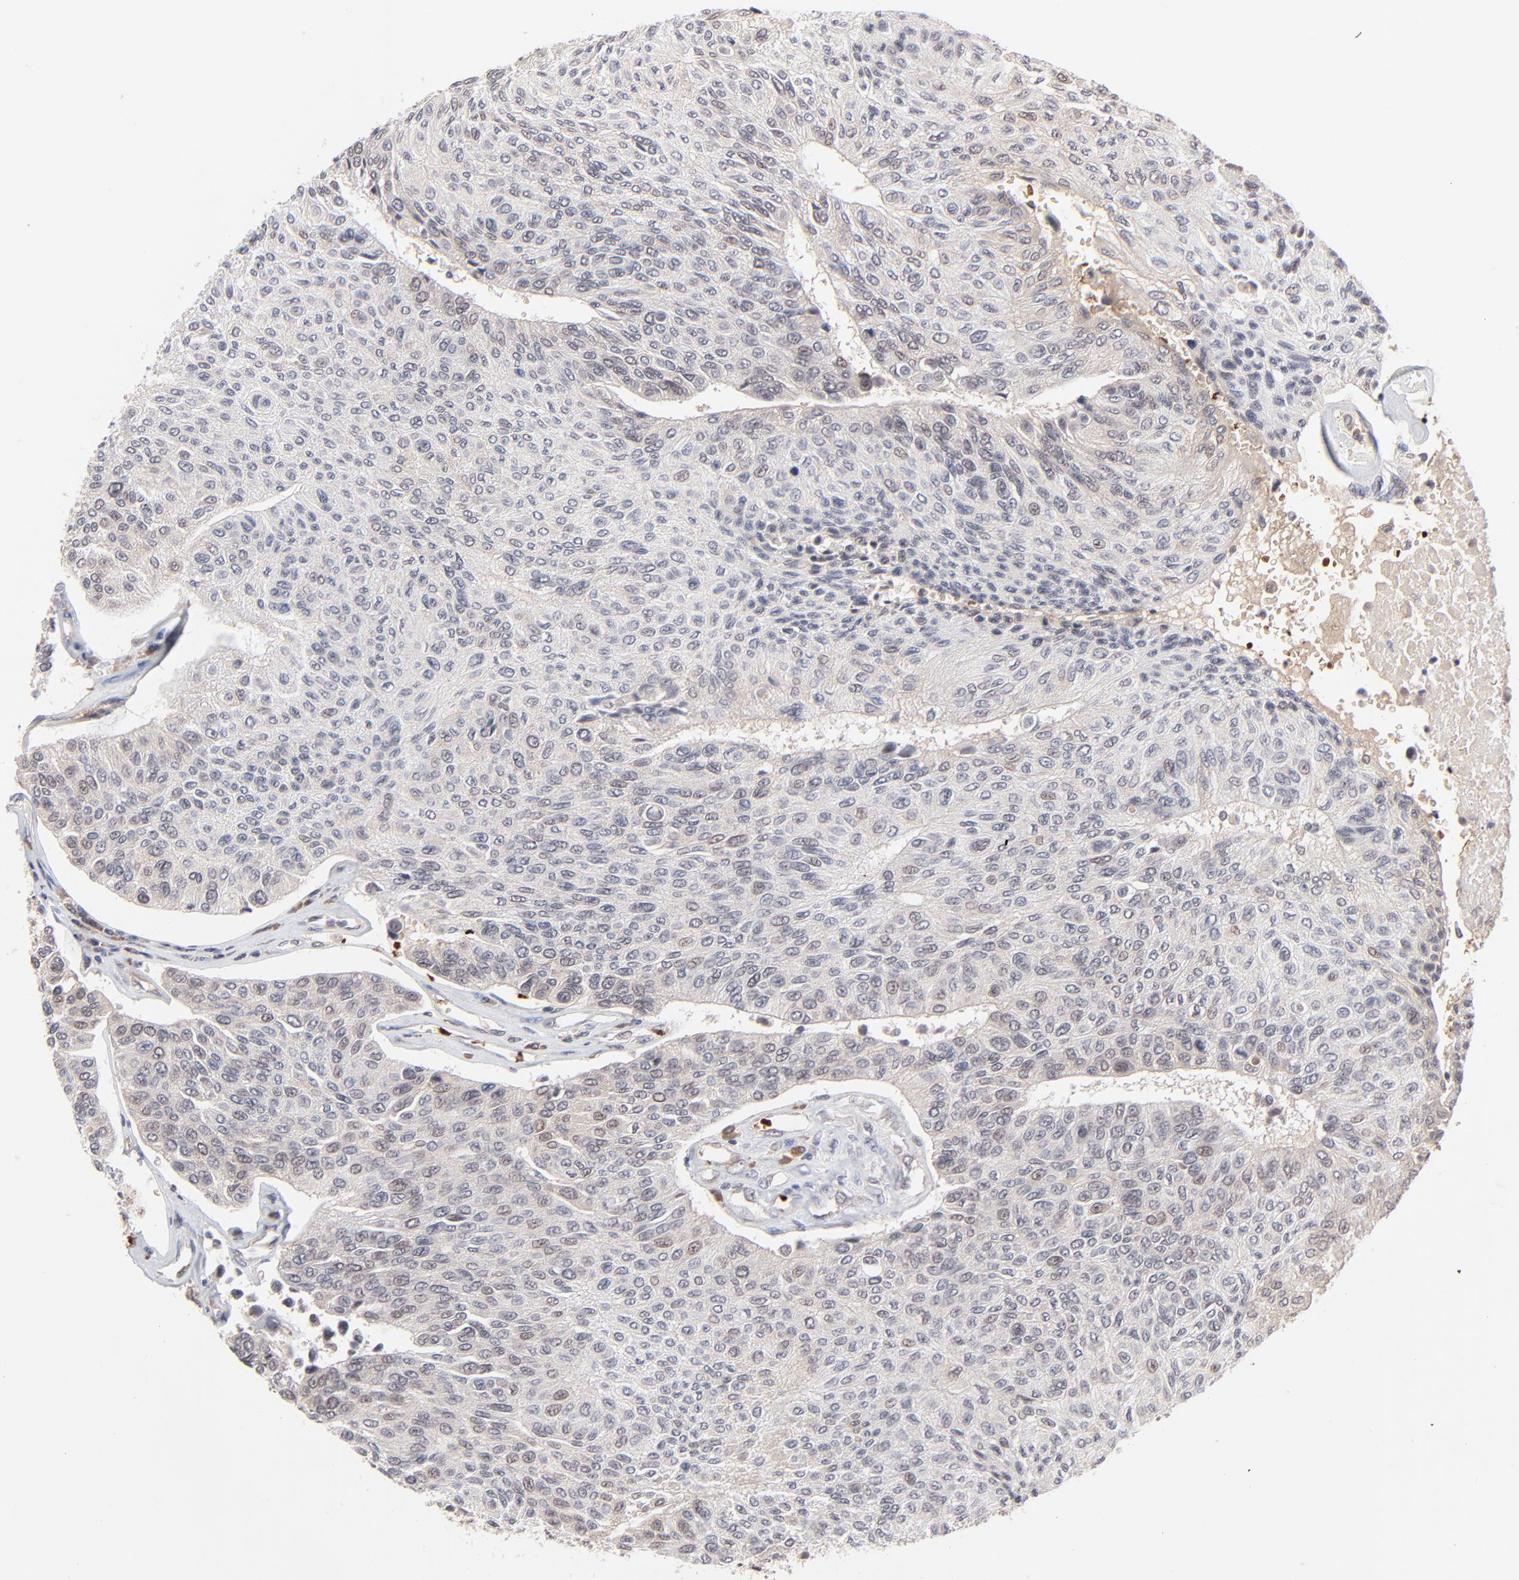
{"staining": {"intensity": "weak", "quantity": "25%-75%", "location": "cytoplasmic/membranous"}, "tissue": "urothelial cancer", "cell_type": "Tumor cells", "image_type": "cancer", "snomed": [{"axis": "morphology", "description": "Urothelial carcinoma, High grade"}, {"axis": "topography", "description": "Urinary bladder"}], "caption": "High-power microscopy captured an IHC image of urothelial cancer, revealing weak cytoplasmic/membranous expression in approximately 25%-75% of tumor cells.", "gene": "CASP10", "patient": {"sex": "male", "age": 66}}